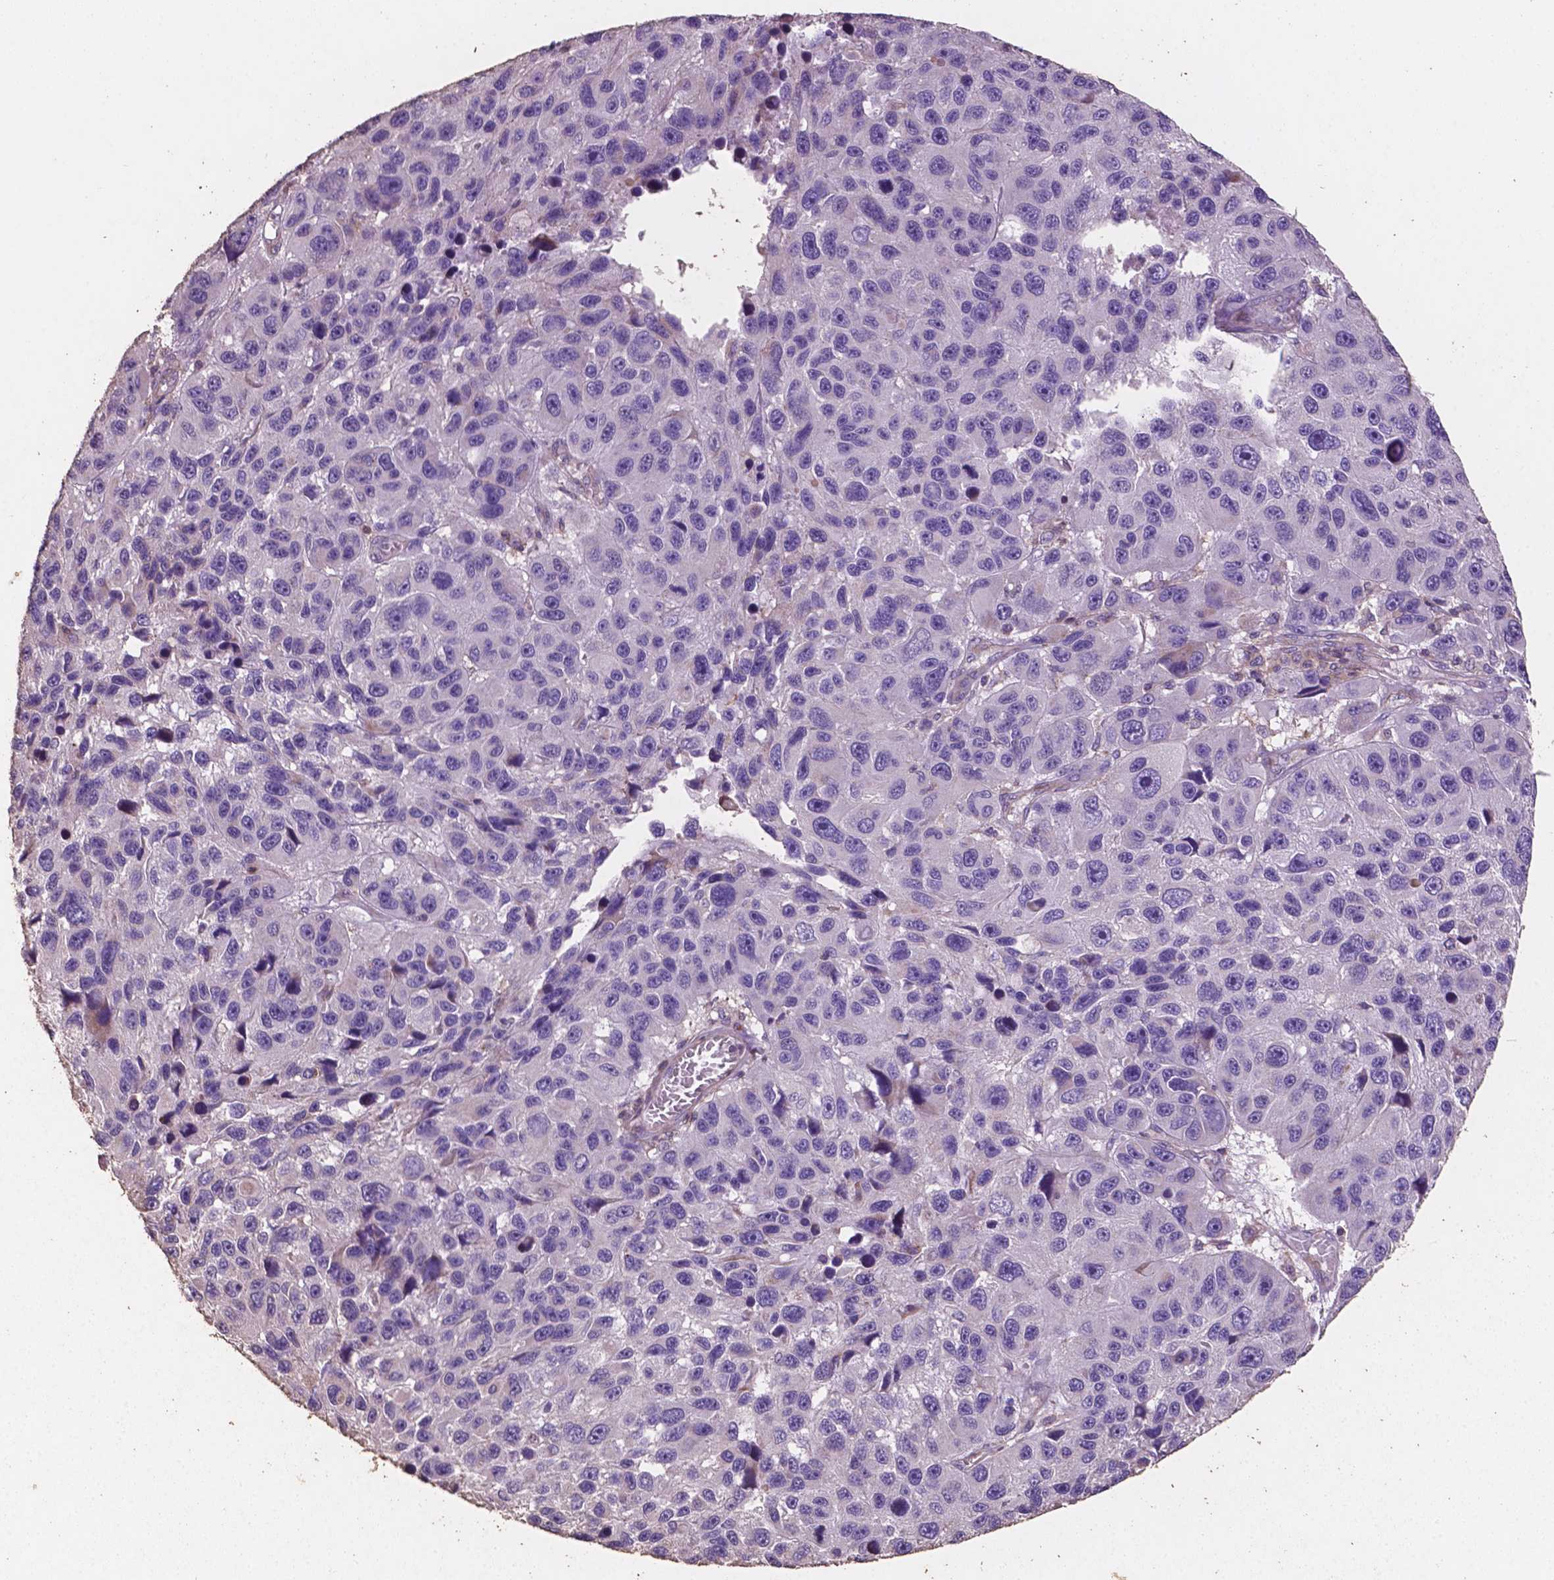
{"staining": {"intensity": "negative", "quantity": "none", "location": "none"}, "tissue": "melanoma", "cell_type": "Tumor cells", "image_type": "cancer", "snomed": [{"axis": "morphology", "description": "Malignant melanoma, NOS"}, {"axis": "topography", "description": "Skin"}], "caption": "Tumor cells show no significant expression in melanoma.", "gene": "COMMD4", "patient": {"sex": "male", "age": 53}}